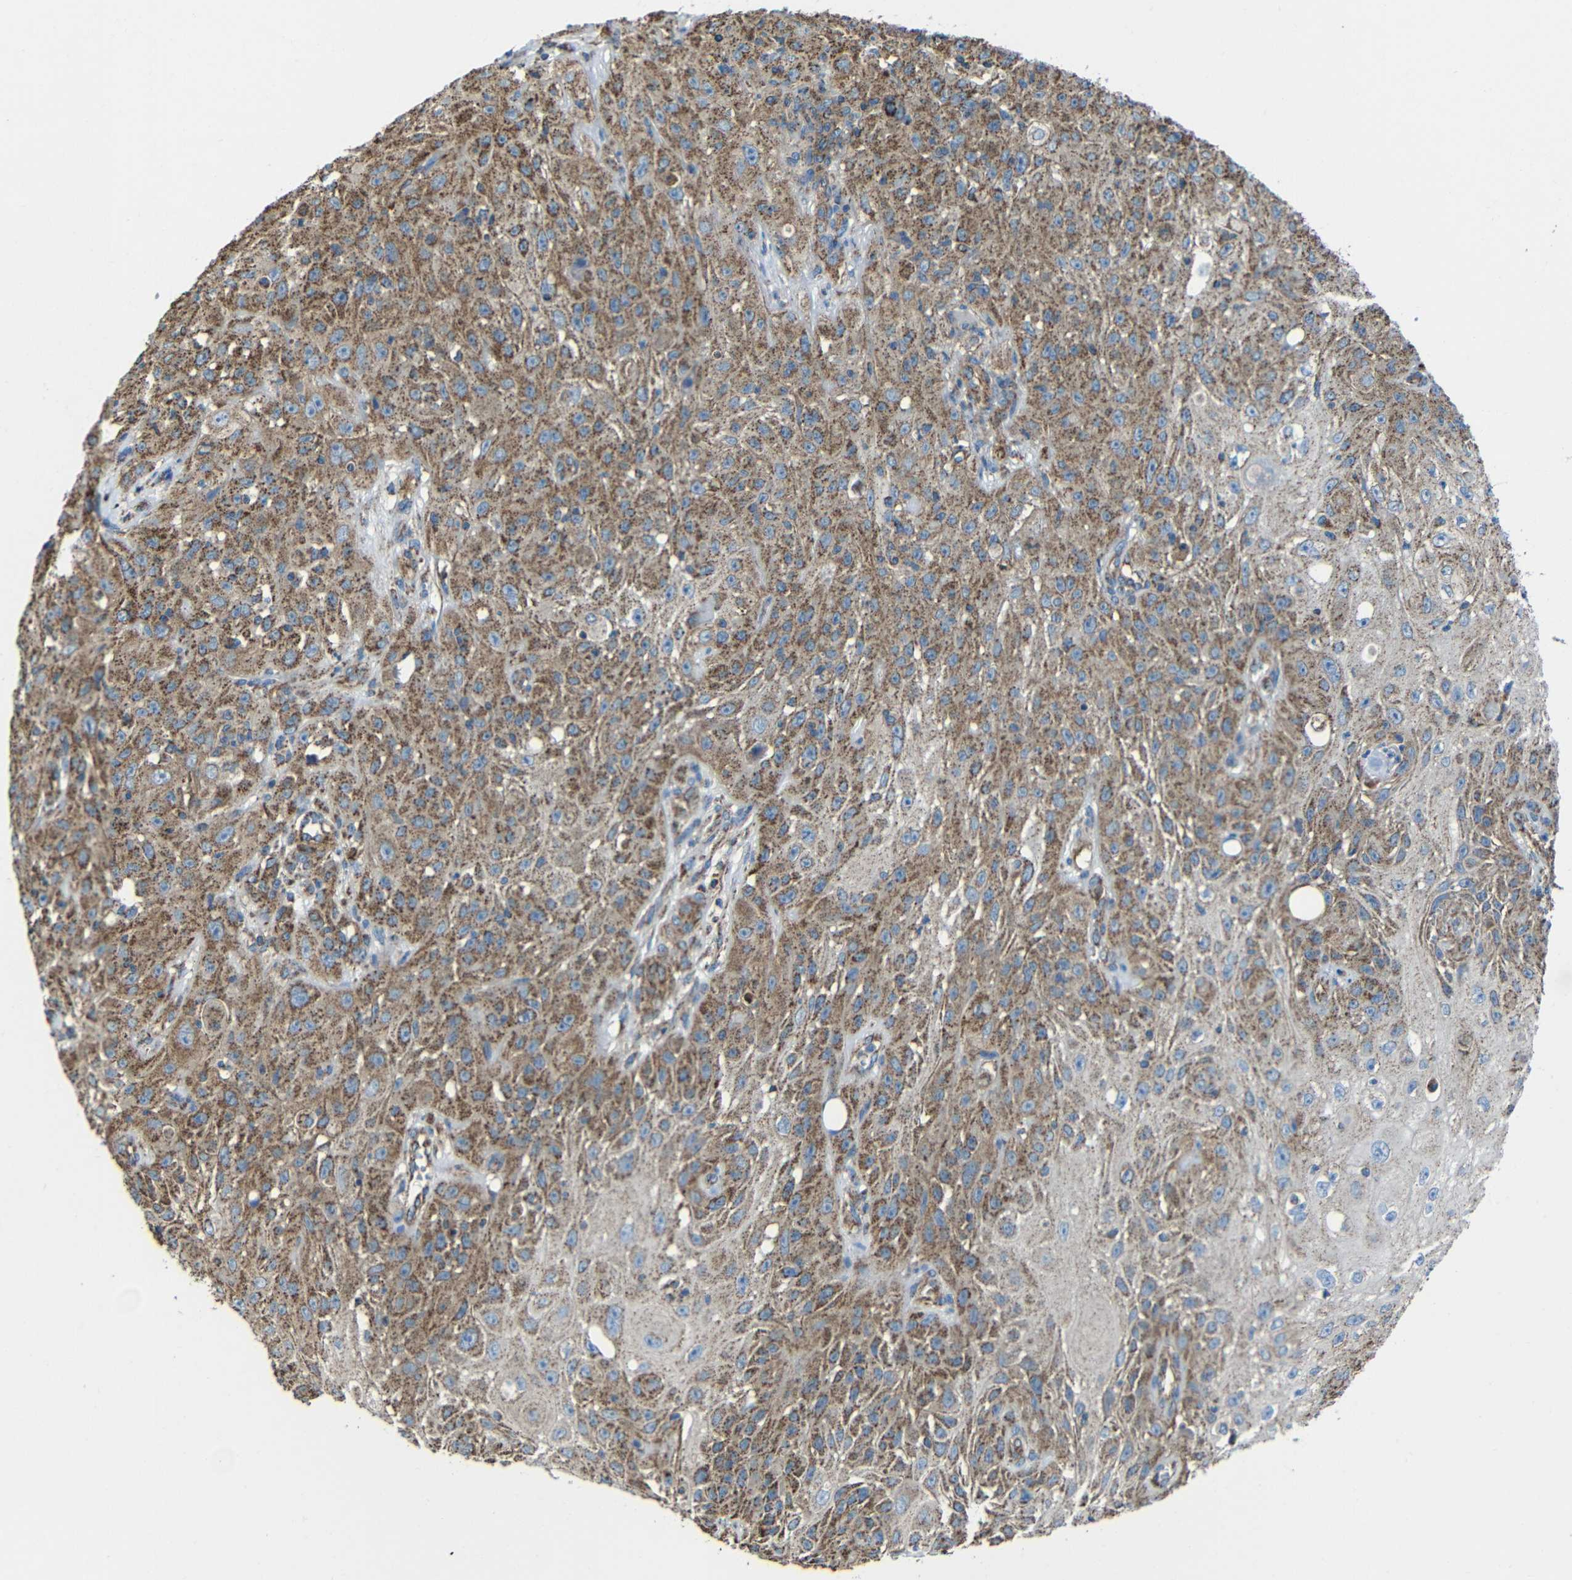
{"staining": {"intensity": "moderate", "quantity": ">75%", "location": "cytoplasmic/membranous"}, "tissue": "skin cancer", "cell_type": "Tumor cells", "image_type": "cancer", "snomed": [{"axis": "morphology", "description": "Squamous cell carcinoma, NOS"}, {"axis": "topography", "description": "Skin"}], "caption": "There is medium levels of moderate cytoplasmic/membranous staining in tumor cells of squamous cell carcinoma (skin), as demonstrated by immunohistochemical staining (brown color).", "gene": "INTS6L", "patient": {"sex": "male", "age": 75}}